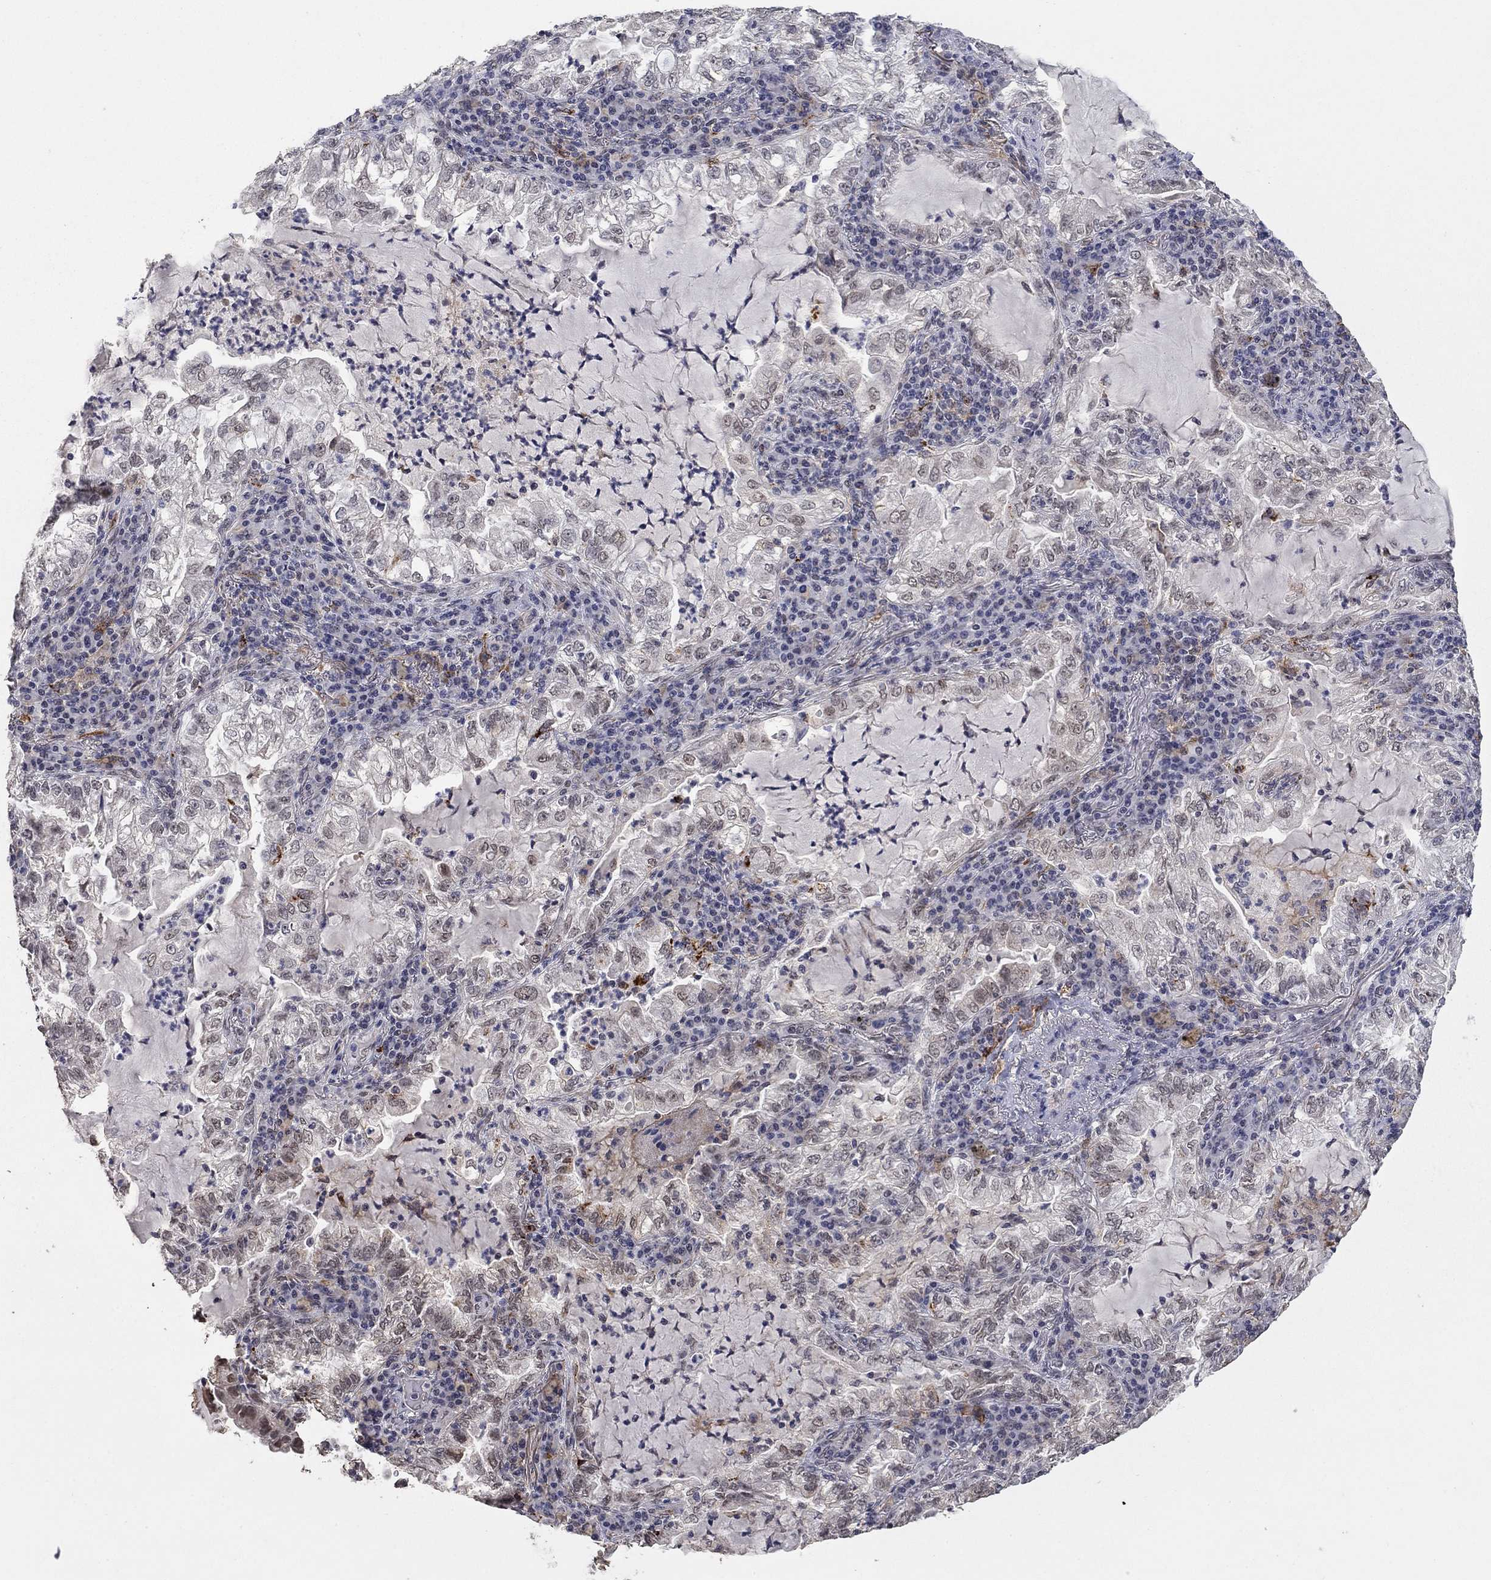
{"staining": {"intensity": "negative", "quantity": "none", "location": "none"}, "tissue": "lung cancer", "cell_type": "Tumor cells", "image_type": "cancer", "snomed": [{"axis": "morphology", "description": "Adenocarcinoma, NOS"}, {"axis": "topography", "description": "Lung"}], "caption": "IHC photomicrograph of neoplastic tissue: lung cancer stained with DAB (3,3'-diaminobenzidine) shows no significant protein expression in tumor cells. (Stains: DAB immunohistochemistry (IHC) with hematoxylin counter stain, Microscopy: brightfield microscopy at high magnification).", "gene": "GRIA3", "patient": {"sex": "female", "age": 73}}